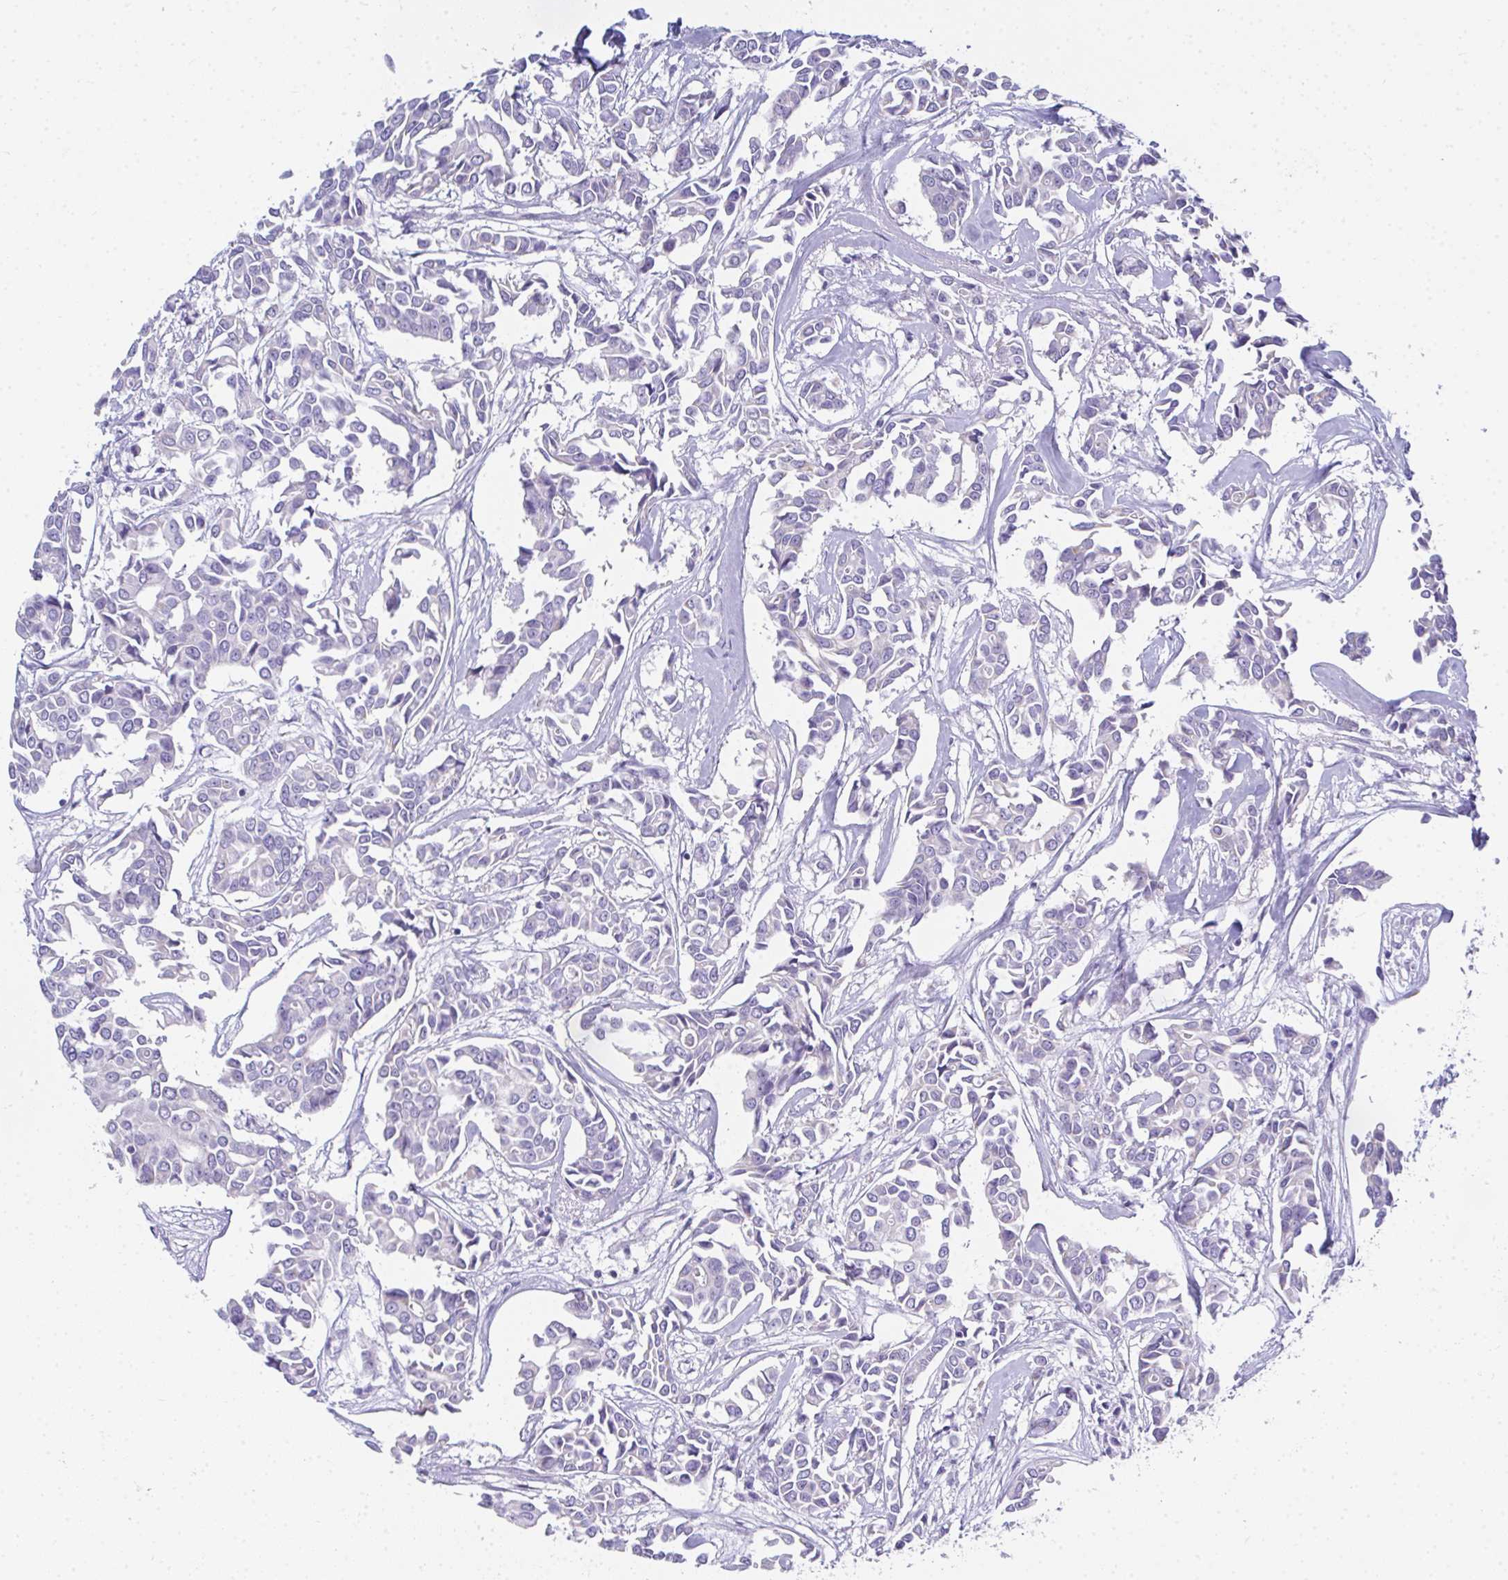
{"staining": {"intensity": "negative", "quantity": "none", "location": "none"}, "tissue": "breast cancer", "cell_type": "Tumor cells", "image_type": "cancer", "snomed": [{"axis": "morphology", "description": "Duct carcinoma"}, {"axis": "topography", "description": "Breast"}], "caption": "Photomicrograph shows no protein positivity in tumor cells of breast cancer tissue. (Stains: DAB (3,3'-diaminobenzidine) immunohistochemistry with hematoxylin counter stain, Microscopy: brightfield microscopy at high magnification).", "gene": "COA5", "patient": {"sex": "female", "age": 54}}